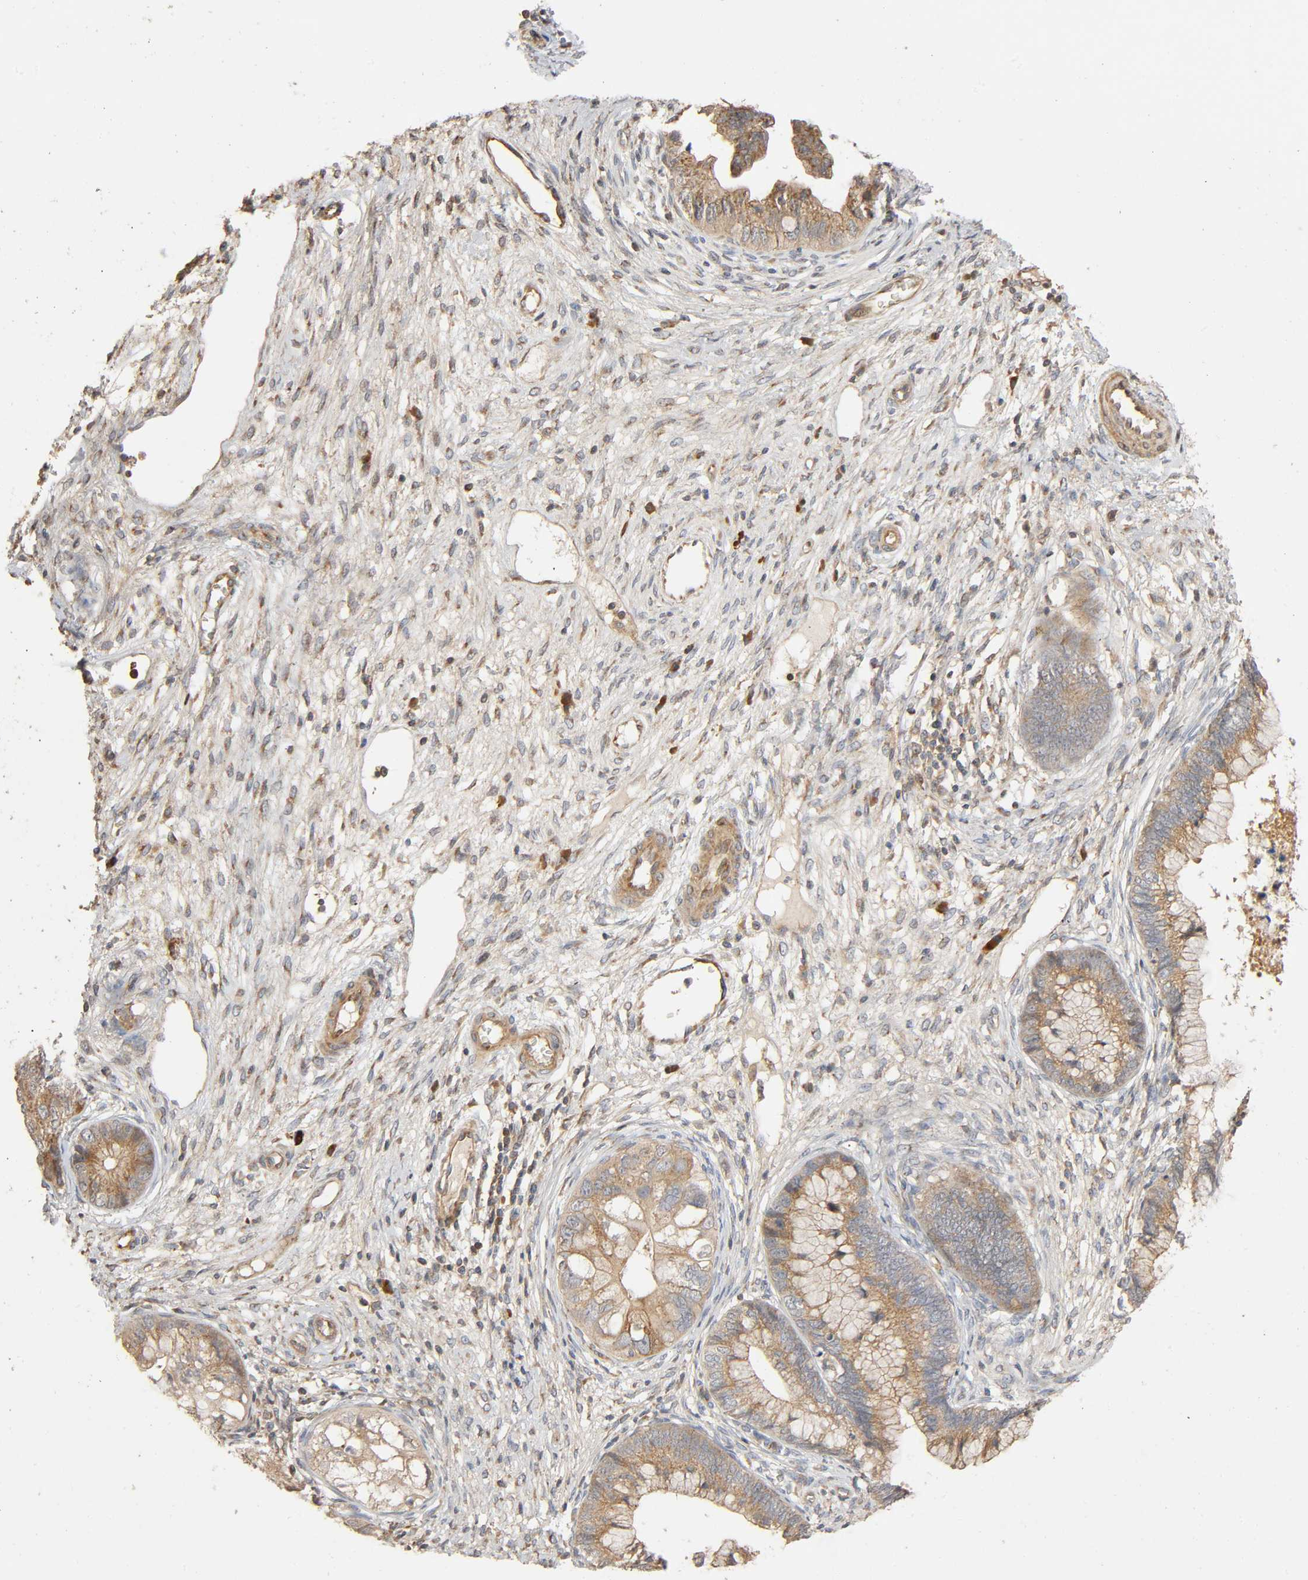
{"staining": {"intensity": "moderate", "quantity": ">75%", "location": "cytoplasmic/membranous"}, "tissue": "cervical cancer", "cell_type": "Tumor cells", "image_type": "cancer", "snomed": [{"axis": "morphology", "description": "Adenocarcinoma, NOS"}, {"axis": "topography", "description": "Cervix"}], "caption": "IHC image of human adenocarcinoma (cervical) stained for a protein (brown), which exhibits medium levels of moderate cytoplasmic/membranous staining in about >75% of tumor cells.", "gene": "SGSM1", "patient": {"sex": "female", "age": 44}}